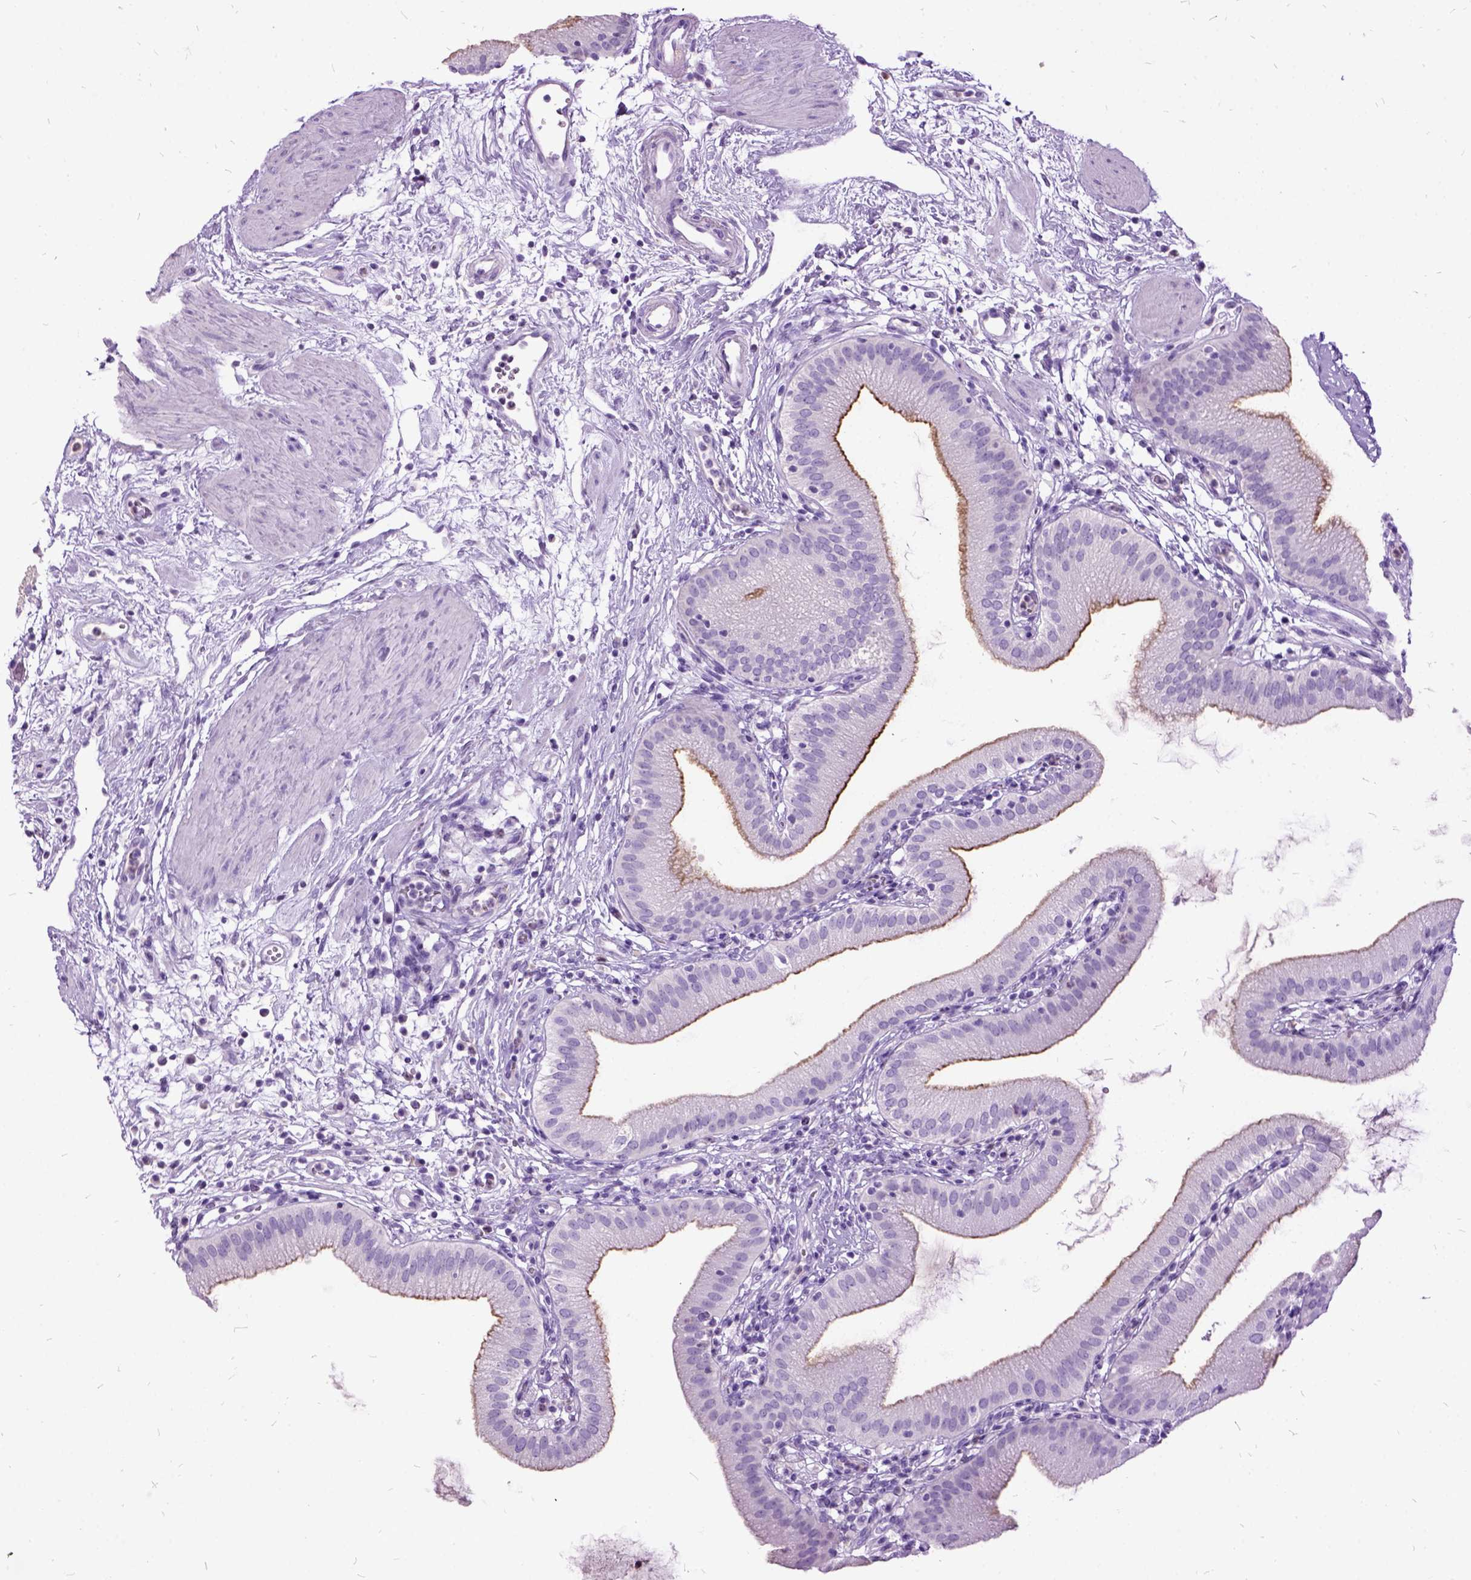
{"staining": {"intensity": "strong", "quantity": ">75%", "location": "cytoplasmic/membranous"}, "tissue": "gallbladder", "cell_type": "Glandular cells", "image_type": "normal", "snomed": [{"axis": "morphology", "description": "Normal tissue, NOS"}, {"axis": "topography", "description": "Gallbladder"}], "caption": "Immunohistochemical staining of benign human gallbladder exhibits high levels of strong cytoplasmic/membranous staining in approximately >75% of glandular cells. The staining was performed using DAB, with brown indicating positive protein expression. Nuclei are stained blue with hematoxylin.", "gene": "MME", "patient": {"sex": "female", "age": 65}}